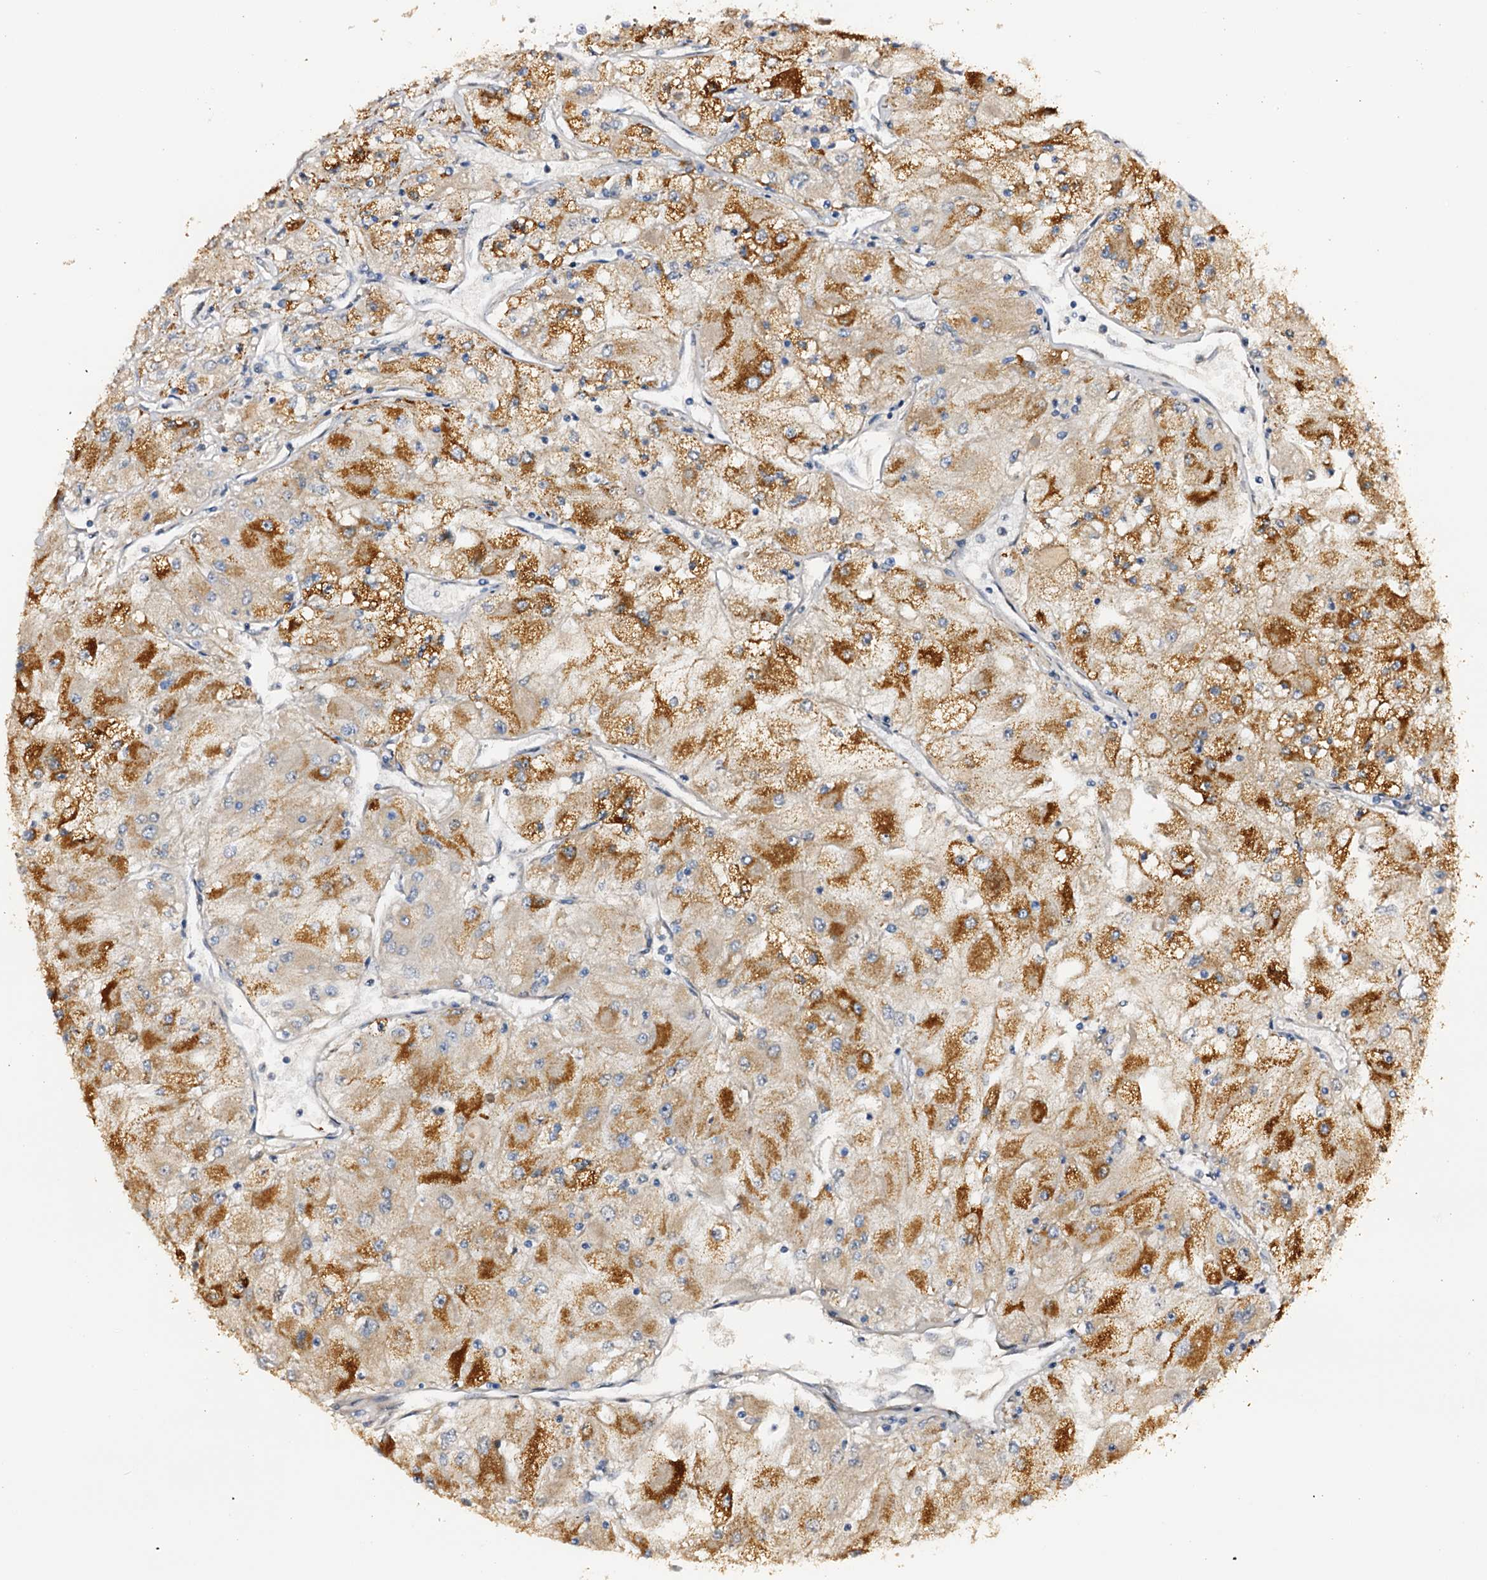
{"staining": {"intensity": "moderate", "quantity": "25%-75%", "location": "cytoplasmic/membranous"}, "tissue": "renal cancer", "cell_type": "Tumor cells", "image_type": "cancer", "snomed": [{"axis": "morphology", "description": "Adenocarcinoma, NOS"}, {"axis": "topography", "description": "Kidney"}], "caption": "Renal cancer (adenocarcinoma) tissue shows moderate cytoplasmic/membranous expression in about 25%-75% of tumor cells (IHC, brightfield microscopy, high magnification).", "gene": "DMXL2", "patient": {"sex": "male", "age": 80}}